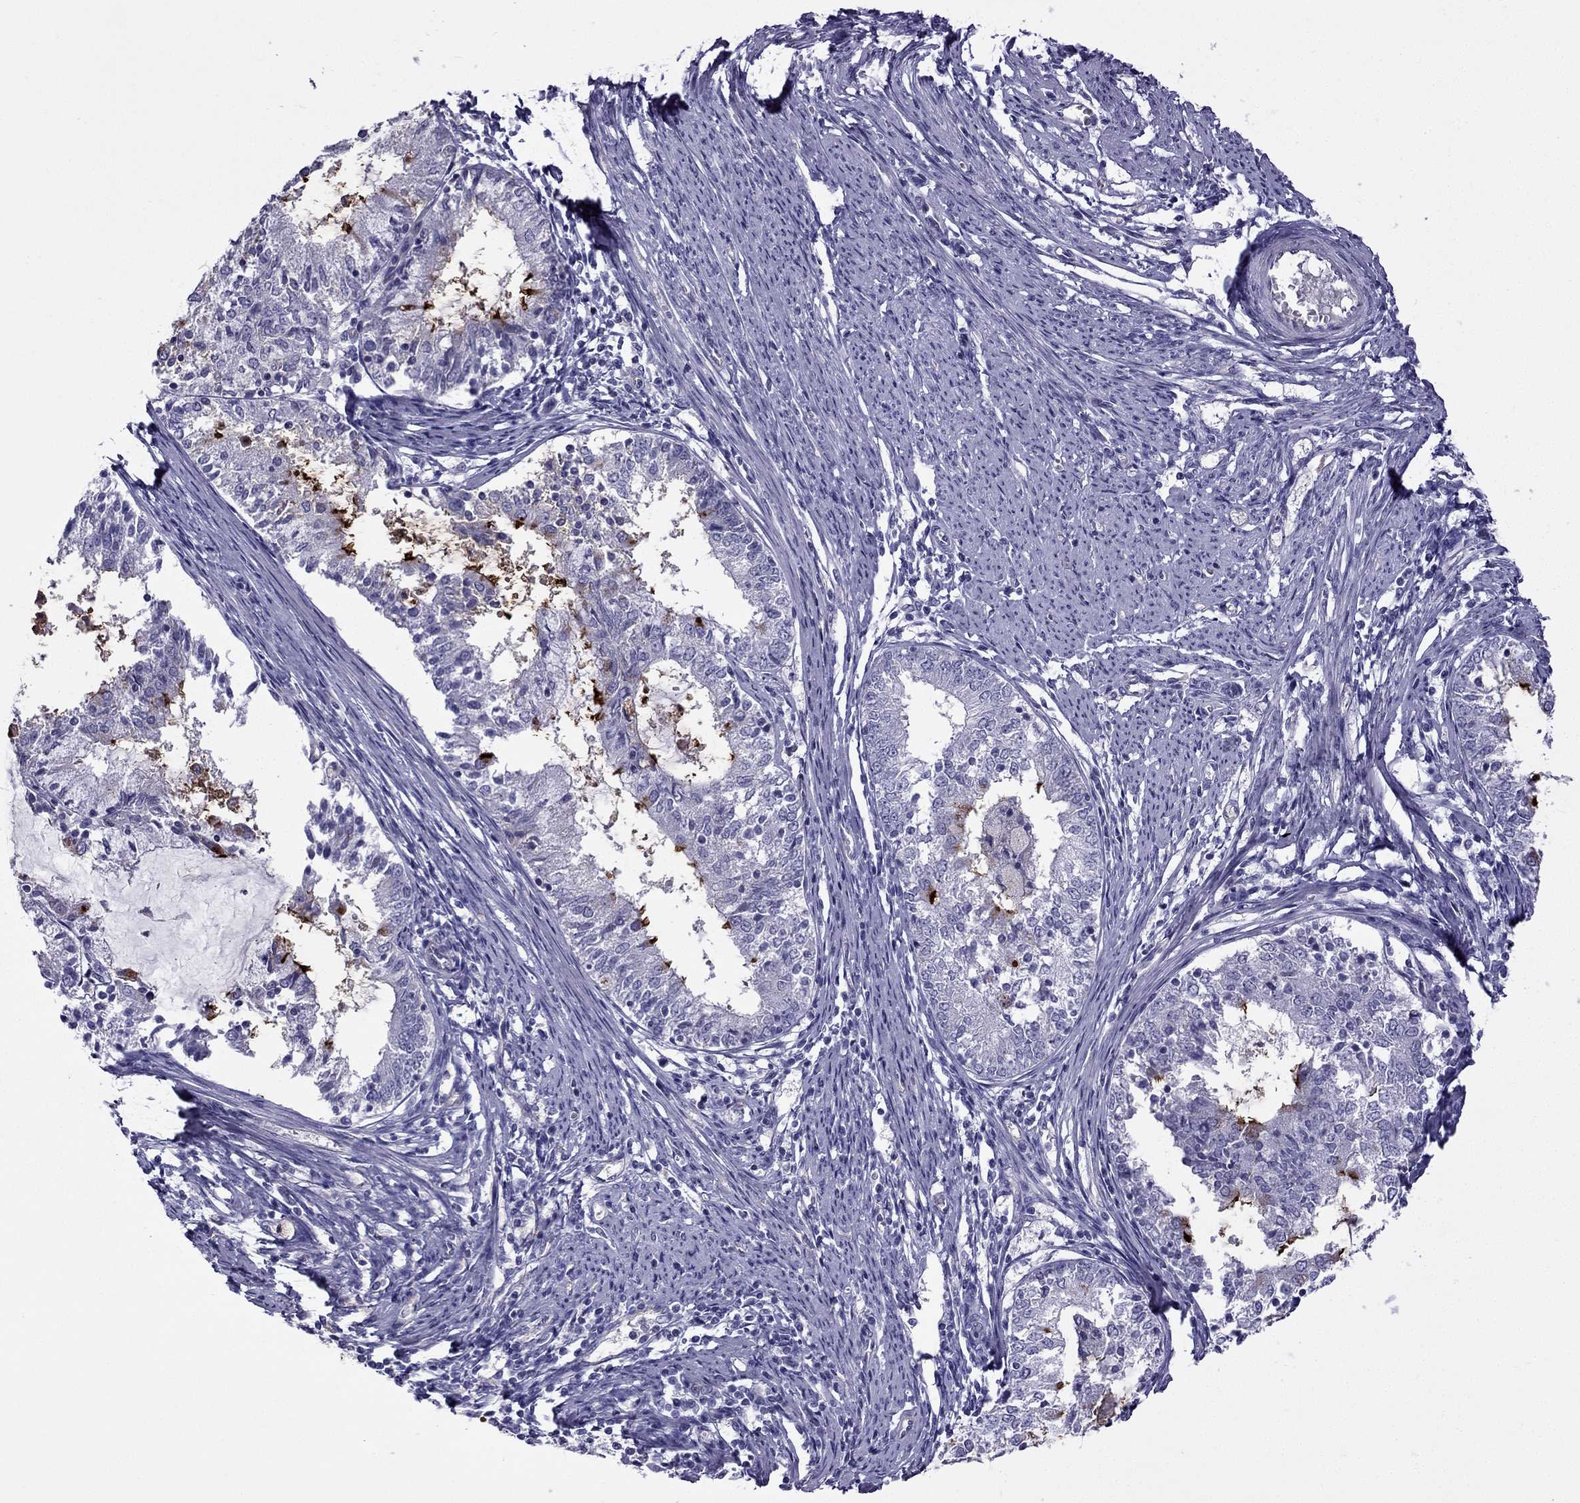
{"staining": {"intensity": "negative", "quantity": "none", "location": "none"}, "tissue": "endometrial cancer", "cell_type": "Tumor cells", "image_type": "cancer", "snomed": [{"axis": "morphology", "description": "Adenocarcinoma, NOS"}, {"axis": "topography", "description": "Endometrium"}], "caption": "IHC image of neoplastic tissue: endometrial adenocarcinoma stained with DAB demonstrates no significant protein positivity in tumor cells. (DAB IHC visualized using brightfield microscopy, high magnification).", "gene": "STOML3", "patient": {"sex": "female", "age": 57}}